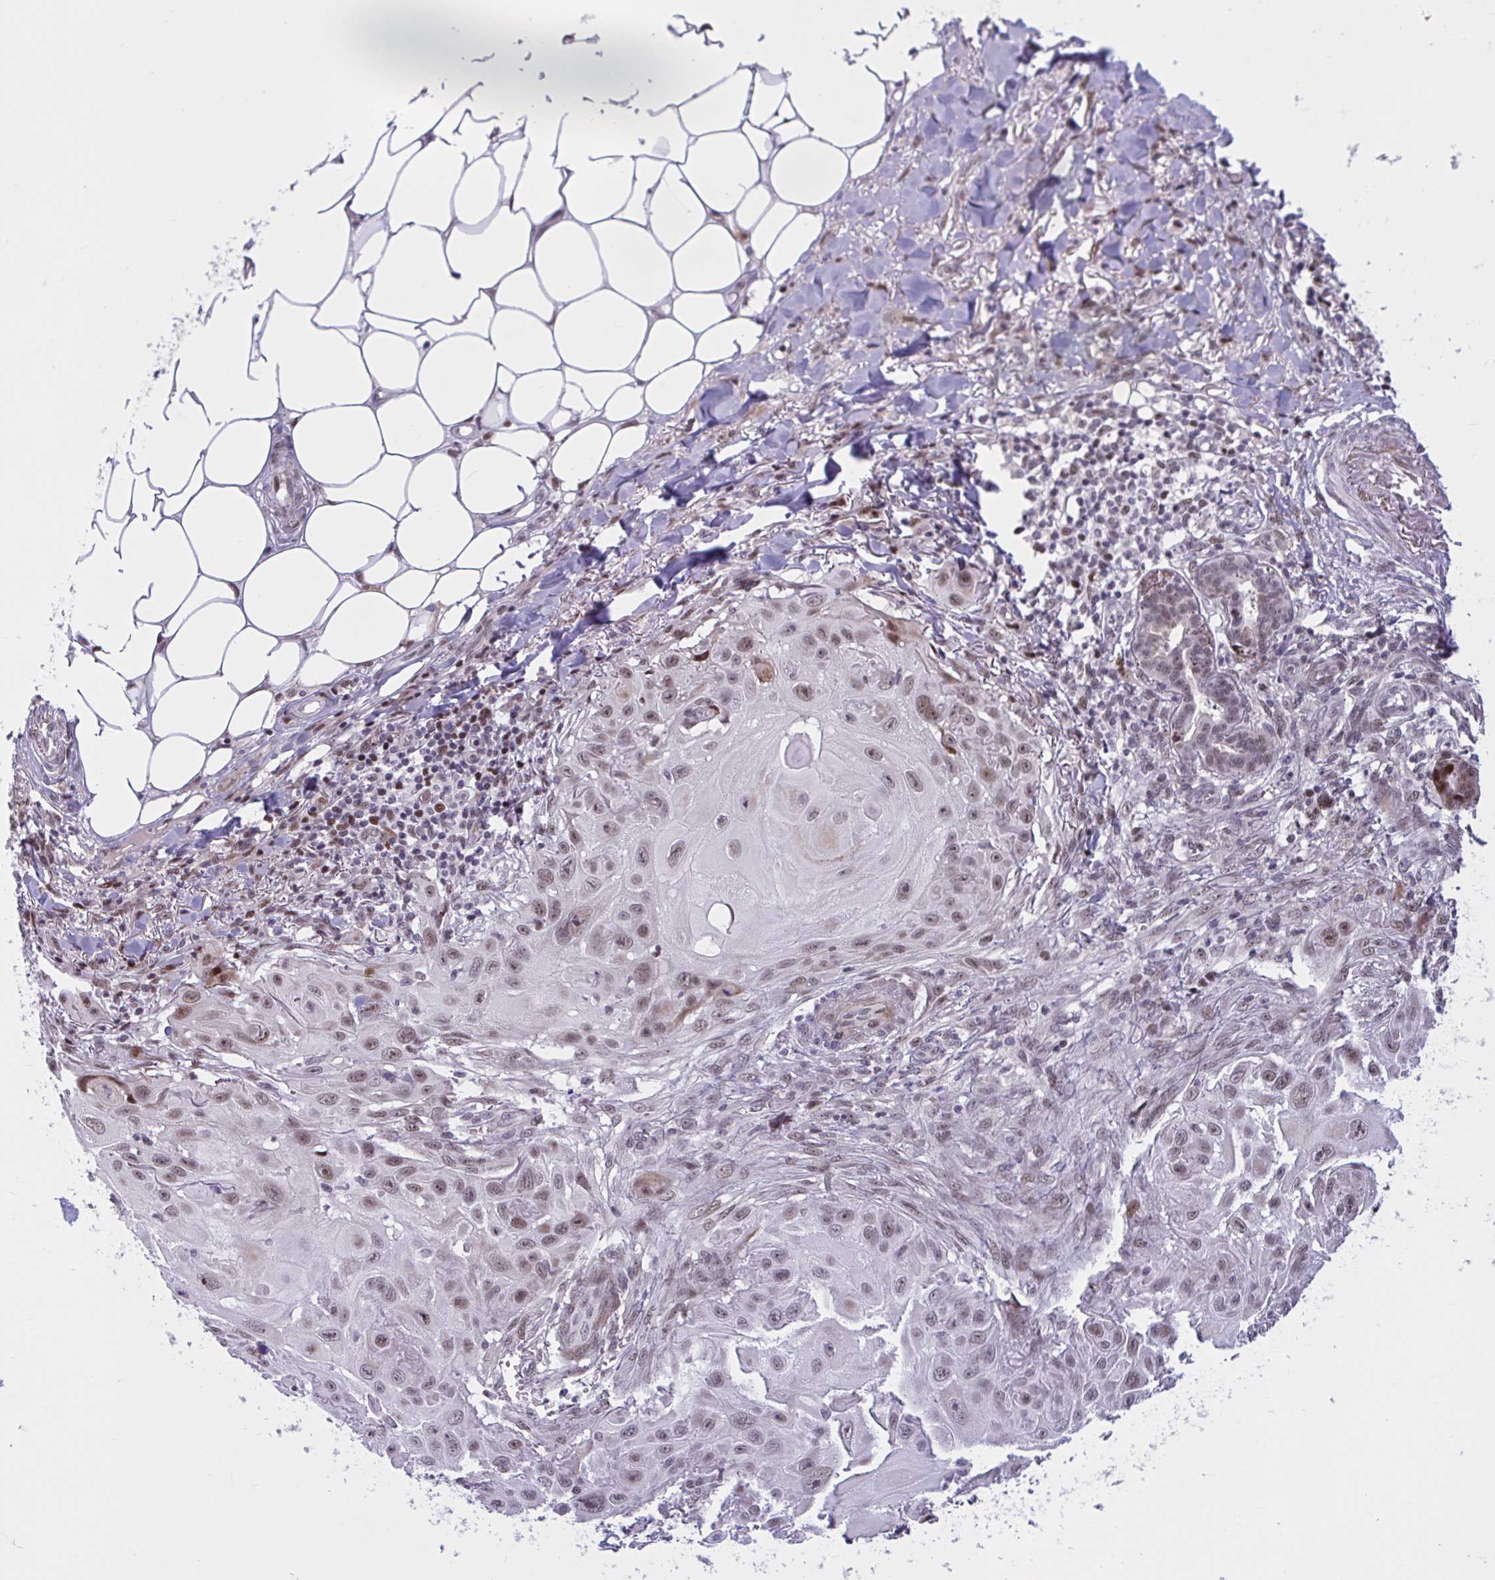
{"staining": {"intensity": "moderate", "quantity": ">75%", "location": "cytoplasmic/membranous,nuclear"}, "tissue": "skin cancer", "cell_type": "Tumor cells", "image_type": "cancer", "snomed": [{"axis": "morphology", "description": "Squamous cell carcinoma, NOS"}, {"axis": "topography", "description": "Skin"}], "caption": "There is medium levels of moderate cytoplasmic/membranous and nuclear staining in tumor cells of skin squamous cell carcinoma, as demonstrated by immunohistochemical staining (brown color).", "gene": "RBL1", "patient": {"sex": "female", "age": 91}}